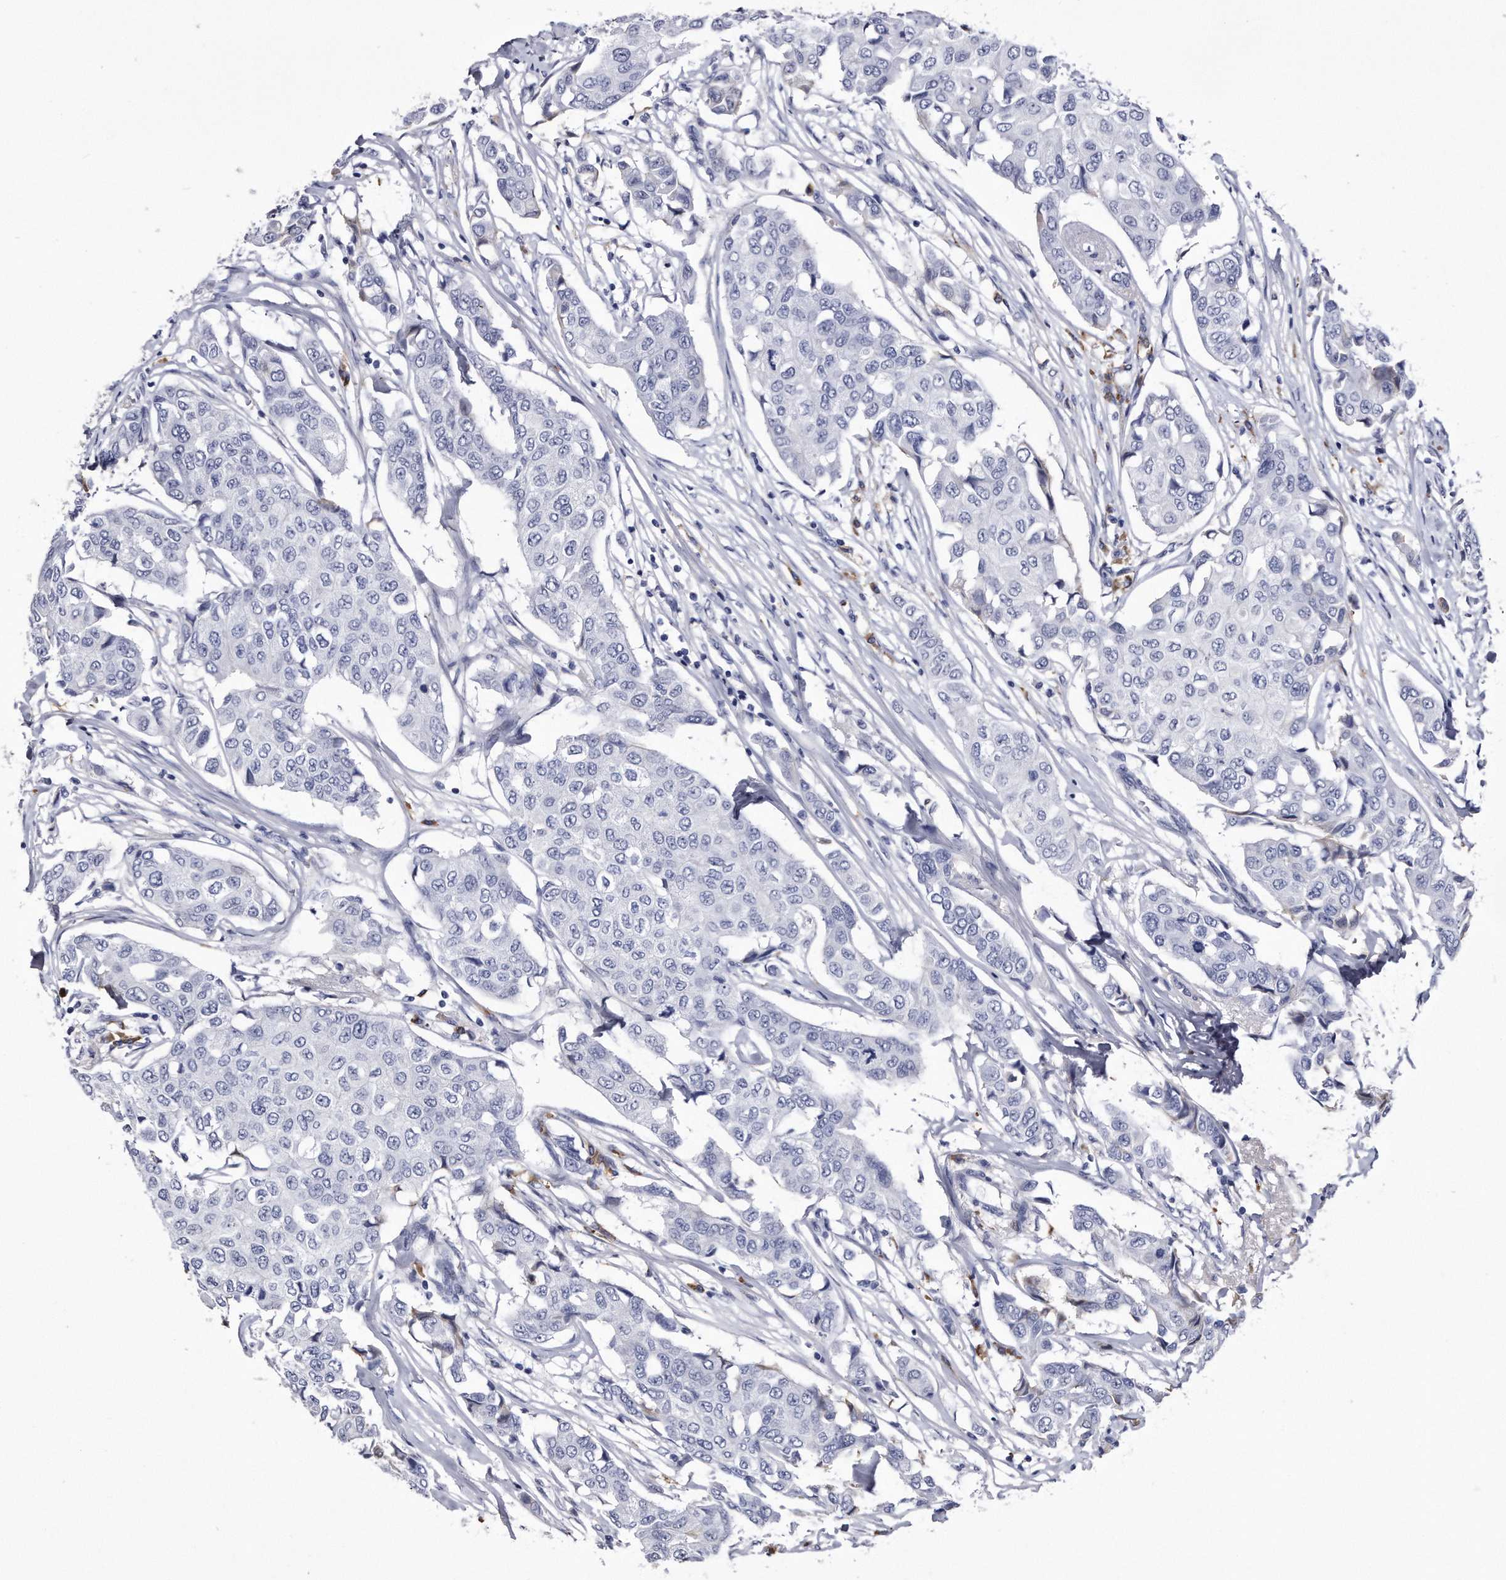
{"staining": {"intensity": "negative", "quantity": "none", "location": "none"}, "tissue": "breast cancer", "cell_type": "Tumor cells", "image_type": "cancer", "snomed": [{"axis": "morphology", "description": "Duct carcinoma"}, {"axis": "topography", "description": "Breast"}], "caption": "DAB (3,3'-diaminobenzidine) immunohistochemical staining of invasive ductal carcinoma (breast) shows no significant positivity in tumor cells.", "gene": "KCTD8", "patient": {"sex": "female", "age": 80}}